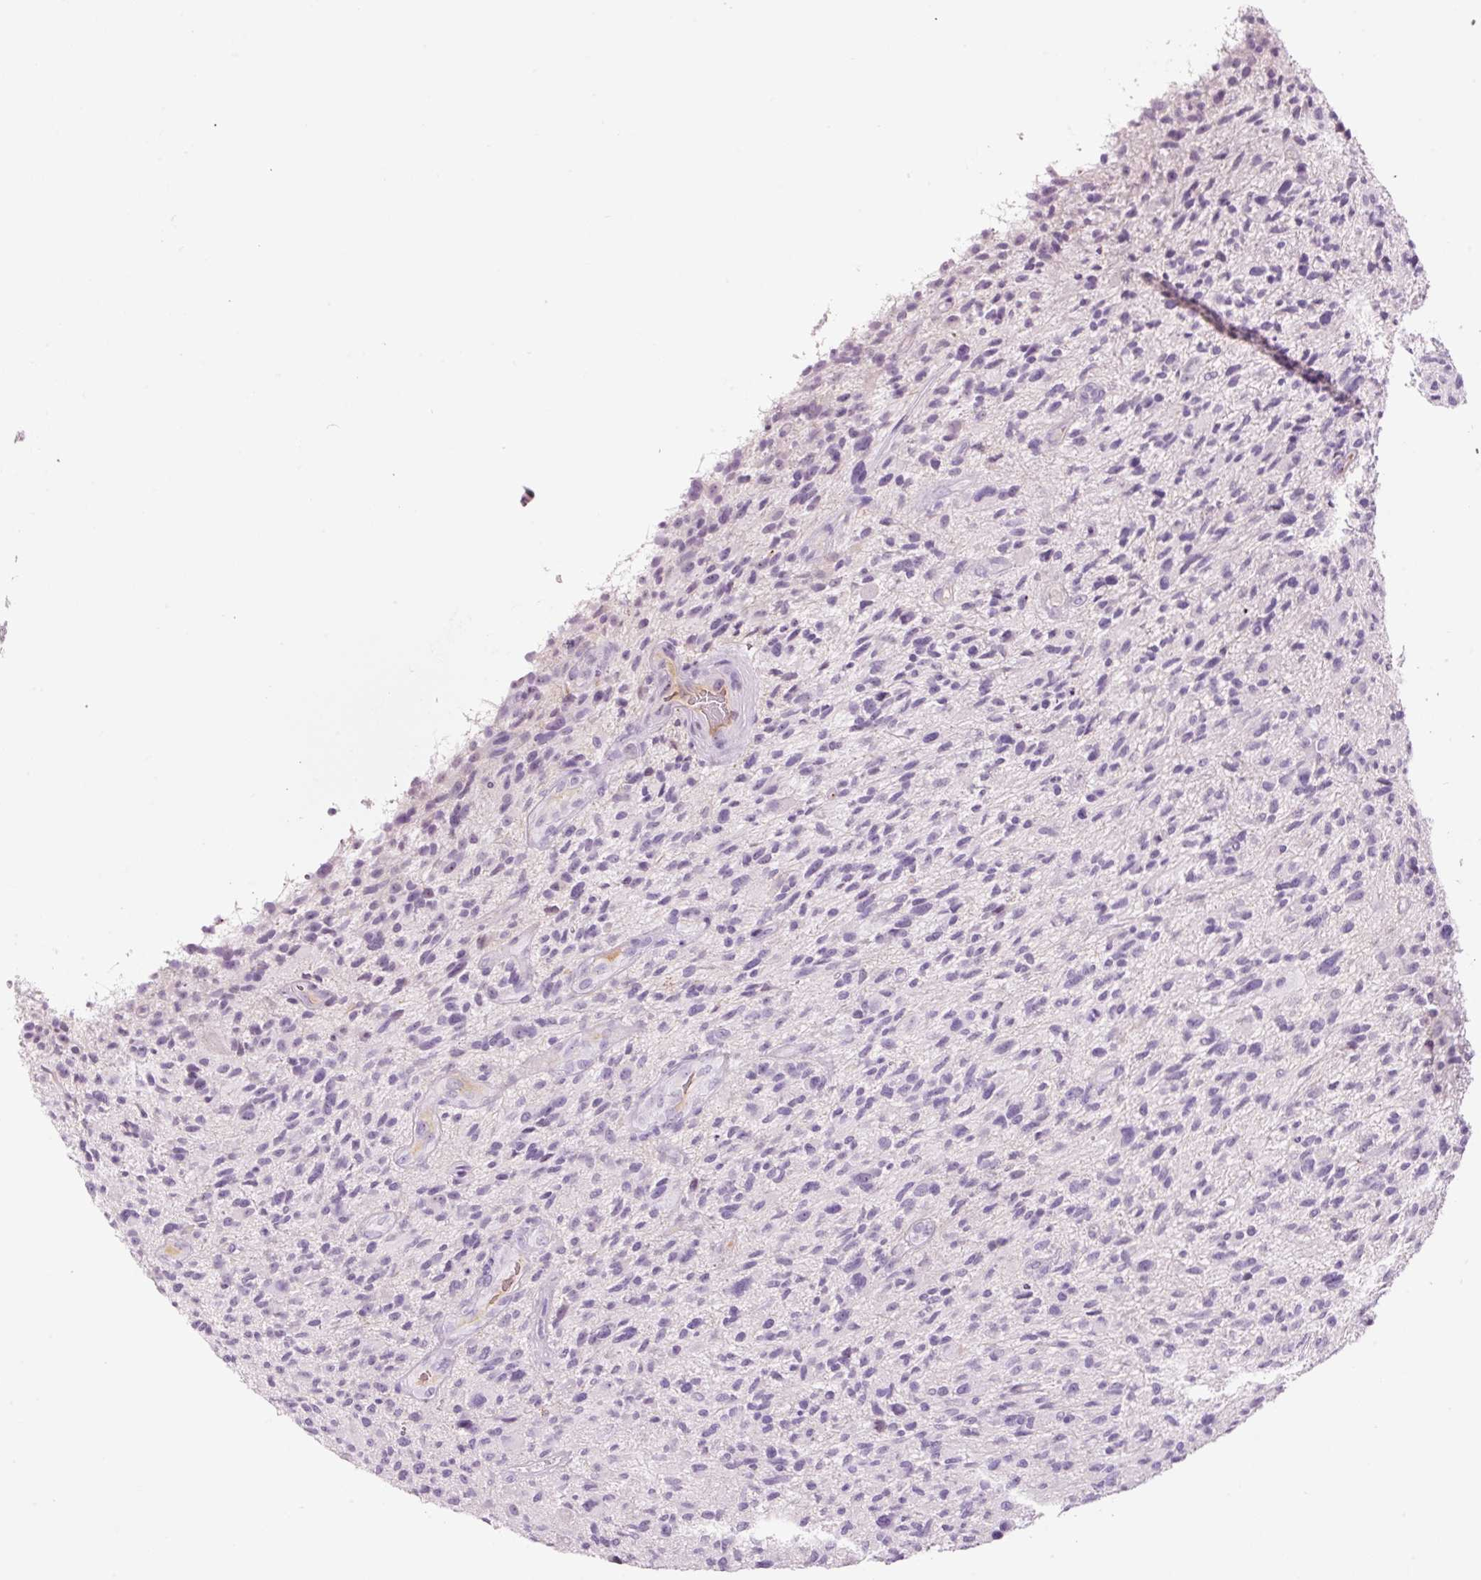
{"staining": {"intensity": "negative", "quantity": "none", "location": "none"}, "tissue": "glioma", "cell_type": "Tumor cells", "image_type": "cancer", "snomed": [{"axis": "morphology", "description": "Glioma, malignant, High grade"}, {"axis": "topography", "description": "Brain"}], "caption": "High-grade glioma (malignant) was stained to show a protein in brown. There is no significant positivity in tumor cells.", "gene": "KLF1", "patient": {"sex": "male", "age": 47}}